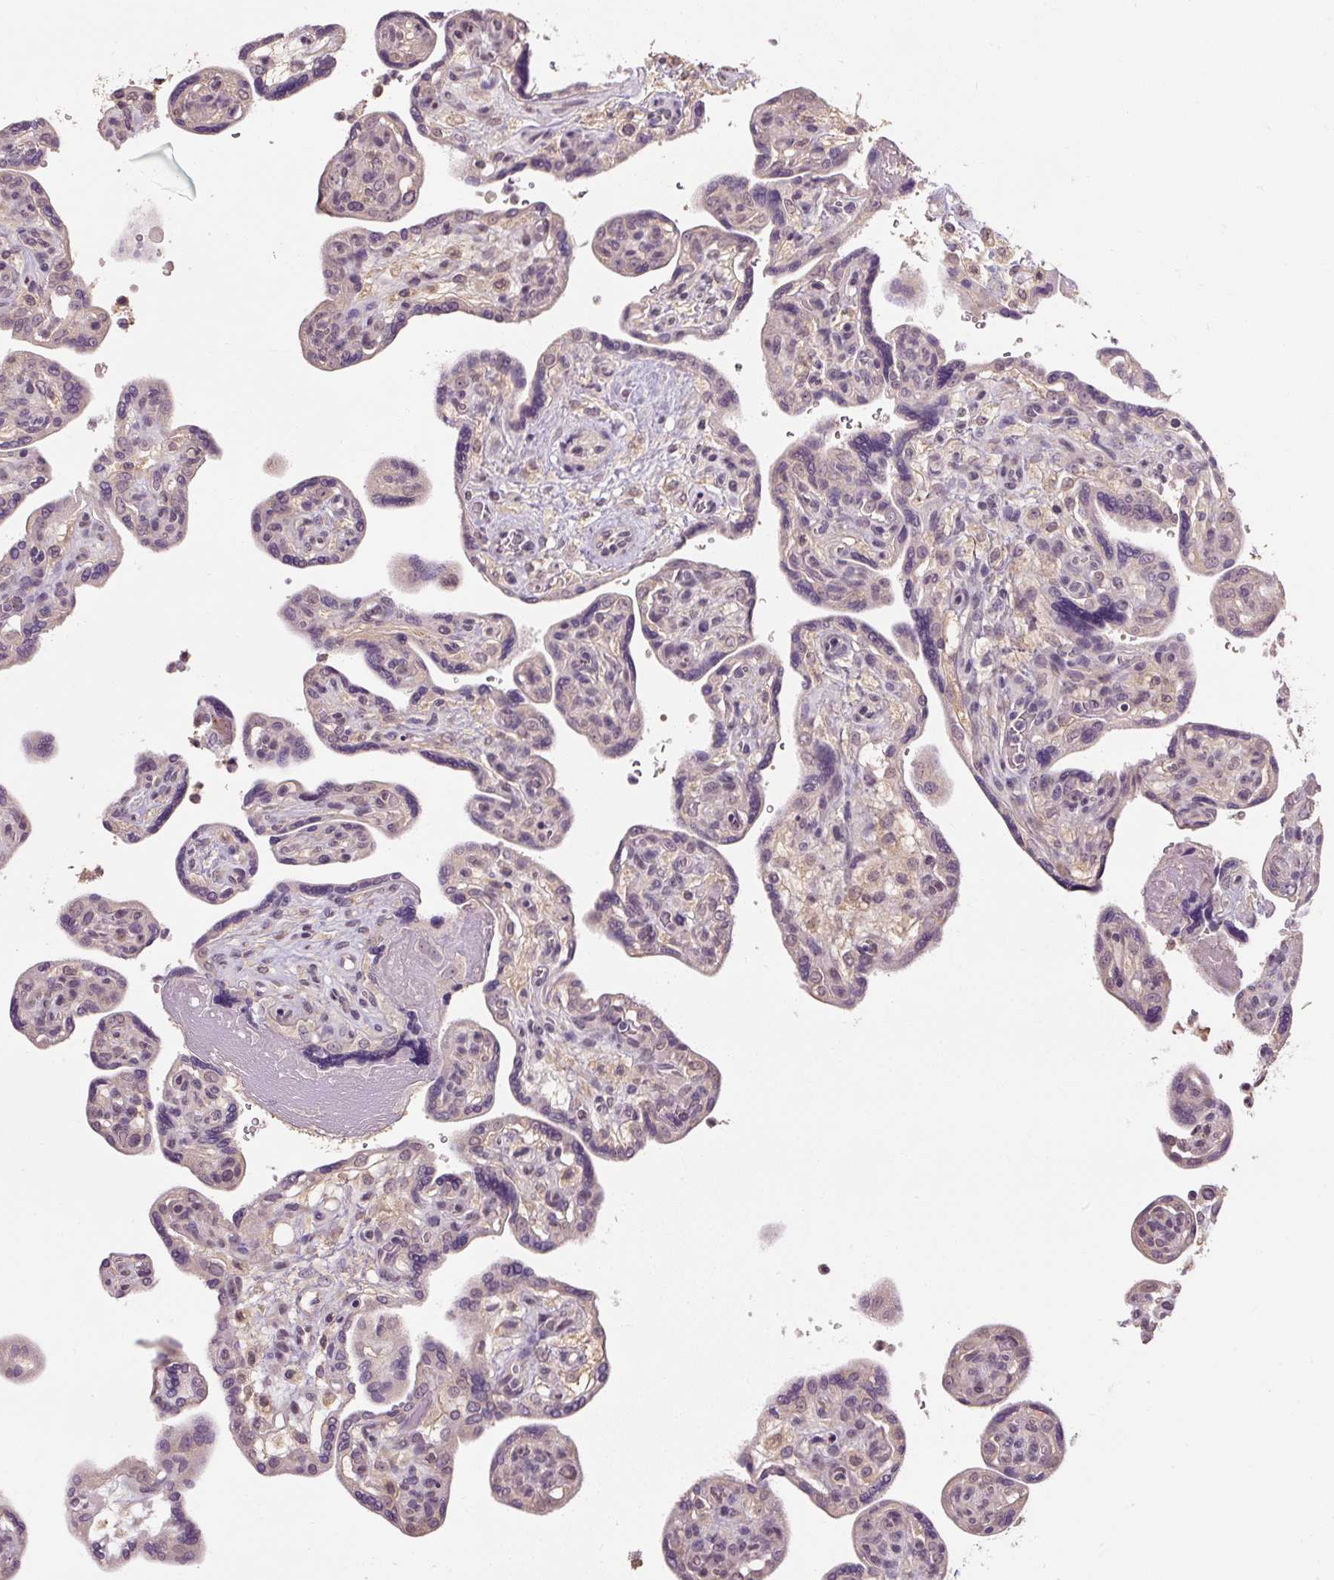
{"staining": {"intensity": "negative", "quantity": "none", "location": "none"}, "tissue": "placenta", "cell_type": "Trophoblastic cells", "image_type": "normal", "snomed": [{"axis": "morphology", "description": "Normal tissue, NOS"}, {"axis": "topography", "description": "Placenta"}], "caption": "The image displays no significant positivity in trophoblastic cells of placenta.", "gene": "CFAP65", "patient": {"sex": "female", "age": 39}}